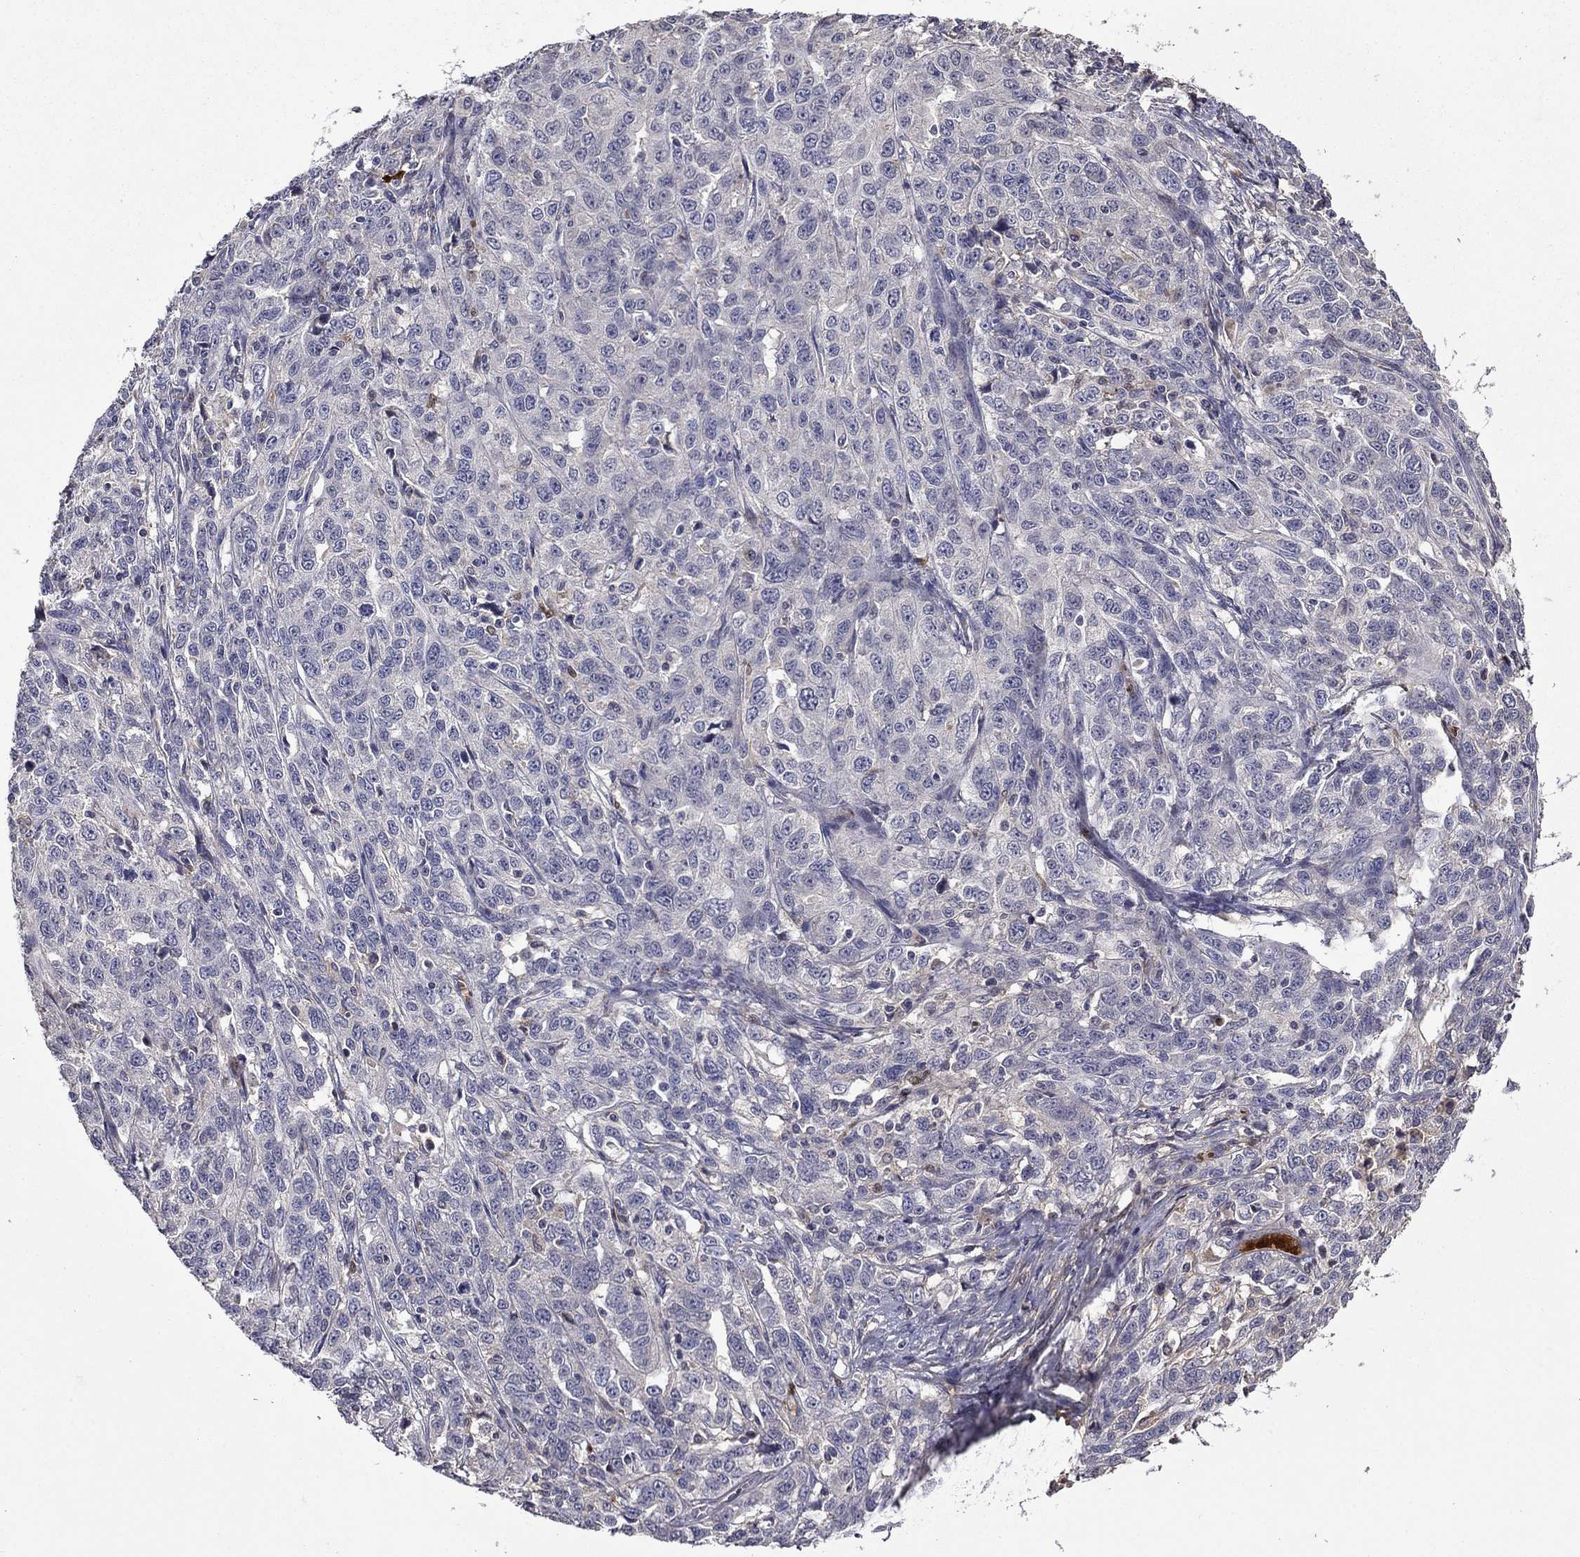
{"staining": {"intensity": "negative", "quantity": "none", "location": "none"}, "tissue": "ovarian cancer", "cell_type": "Tumor cells", "image_type": "cancer", "snomed": [{"axis": "morphology", "description": "Cystadenocarcinoma, serous, NOS"}, {"axis": "topography", "description": "Ovary"}], "caption": "Histopathology image shows no protein staining in tumor cells of ovarian cancer (serous cystadenocarcinoma) tissue.", "gene": "SATB1", "patient": {"sex": "female", "age": 71}}